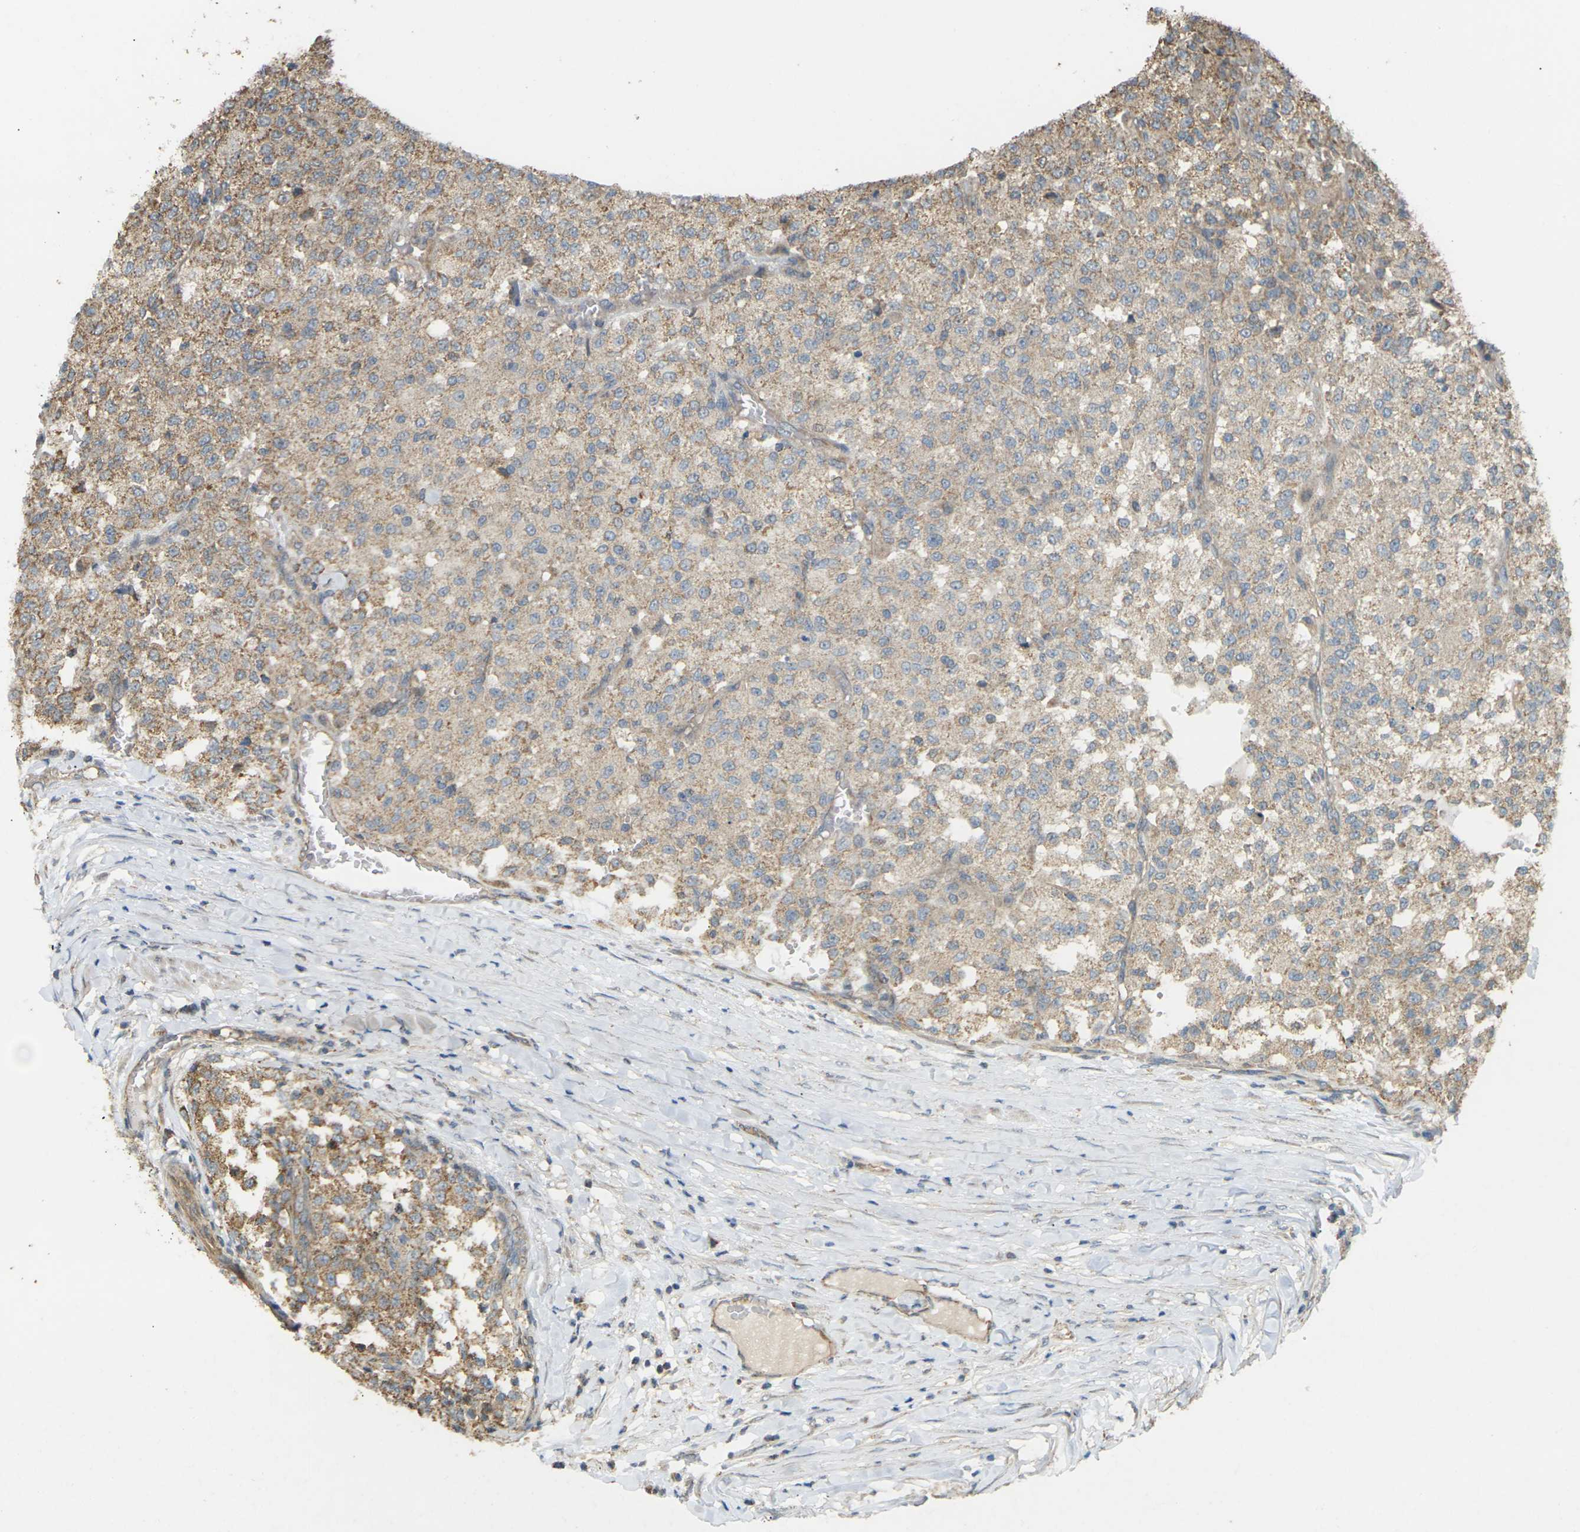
{"staining": {"intensity": "moderate", "quantity": ">75%", "location": "cytoplasmic/membranous"}, "tissue": "testis cancer", "cell_type": "Tumor cells", "image_type": "cancer", "snomed": [{"axis": "morphology", "description": "Seminoma, NOS"}, {"axis": "topography", "description": "Testis"}], "caption": "Protein analysis of seminoma (testis) tissue demonstrates moderate cytoplasmic/membranous expression in approximately >75% of tumor cells.", "gene": "KSR1", "patient": {"sex": "male", "age": 59}}